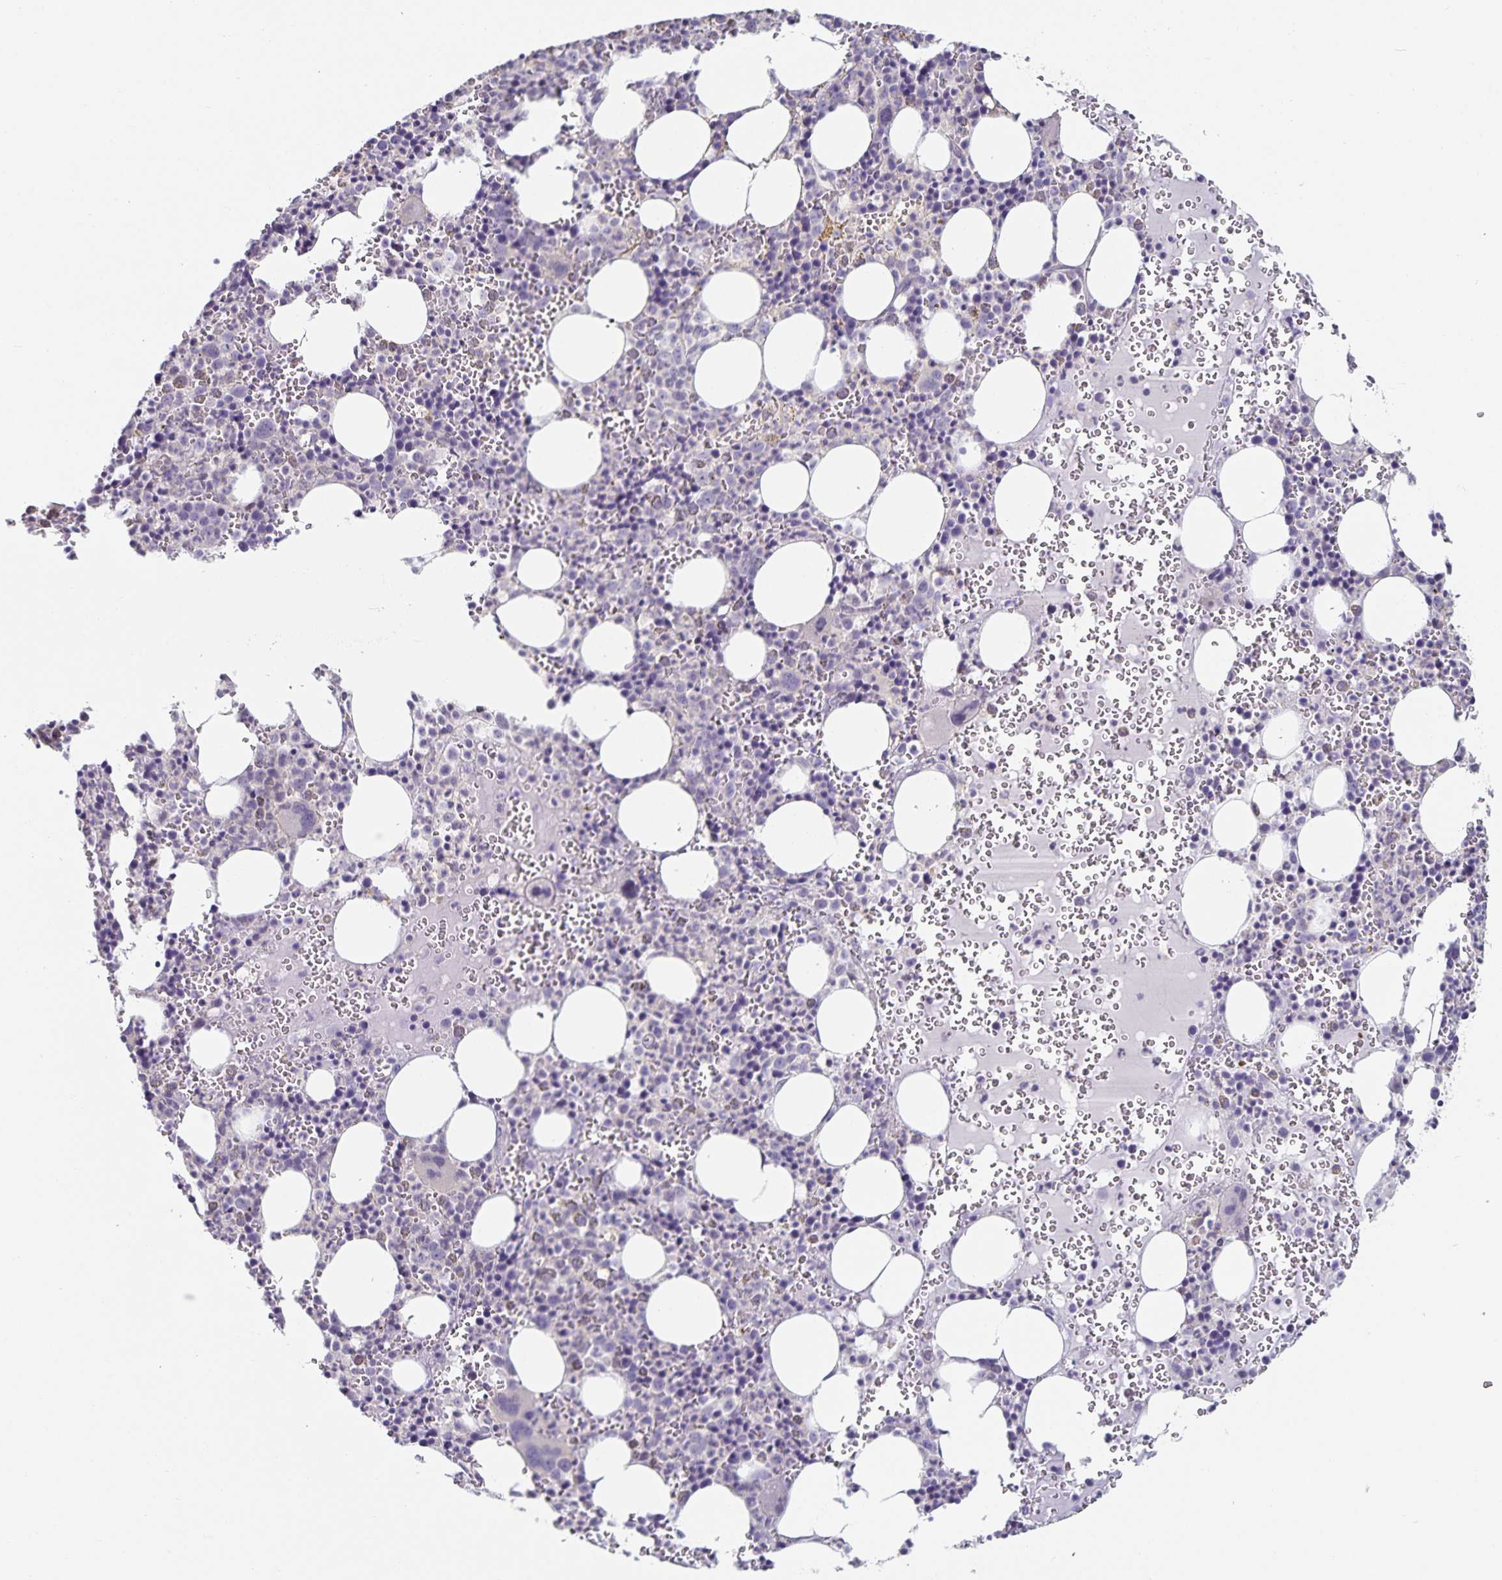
{"staining": {"intensity": "negative", "quantity": "none", "location": "none"}, "tissue": "bone marrow", "cell_type": "Hematopoietic cells", "image_type": "normal", "snomed": [{"axis": "morphology", "description": "Normal tissue, NOS"}, {"axis": "topography", "description": "Bone marrow"}], "caption": "Immunohistochemistry (IHC) micrograph of unremarkable human bone marrow stained for a protein (brown), which reveals no expression in hematopoietic cells.", "gene": "DNAH9", "patient": {"sex": "male", "age": 63}}